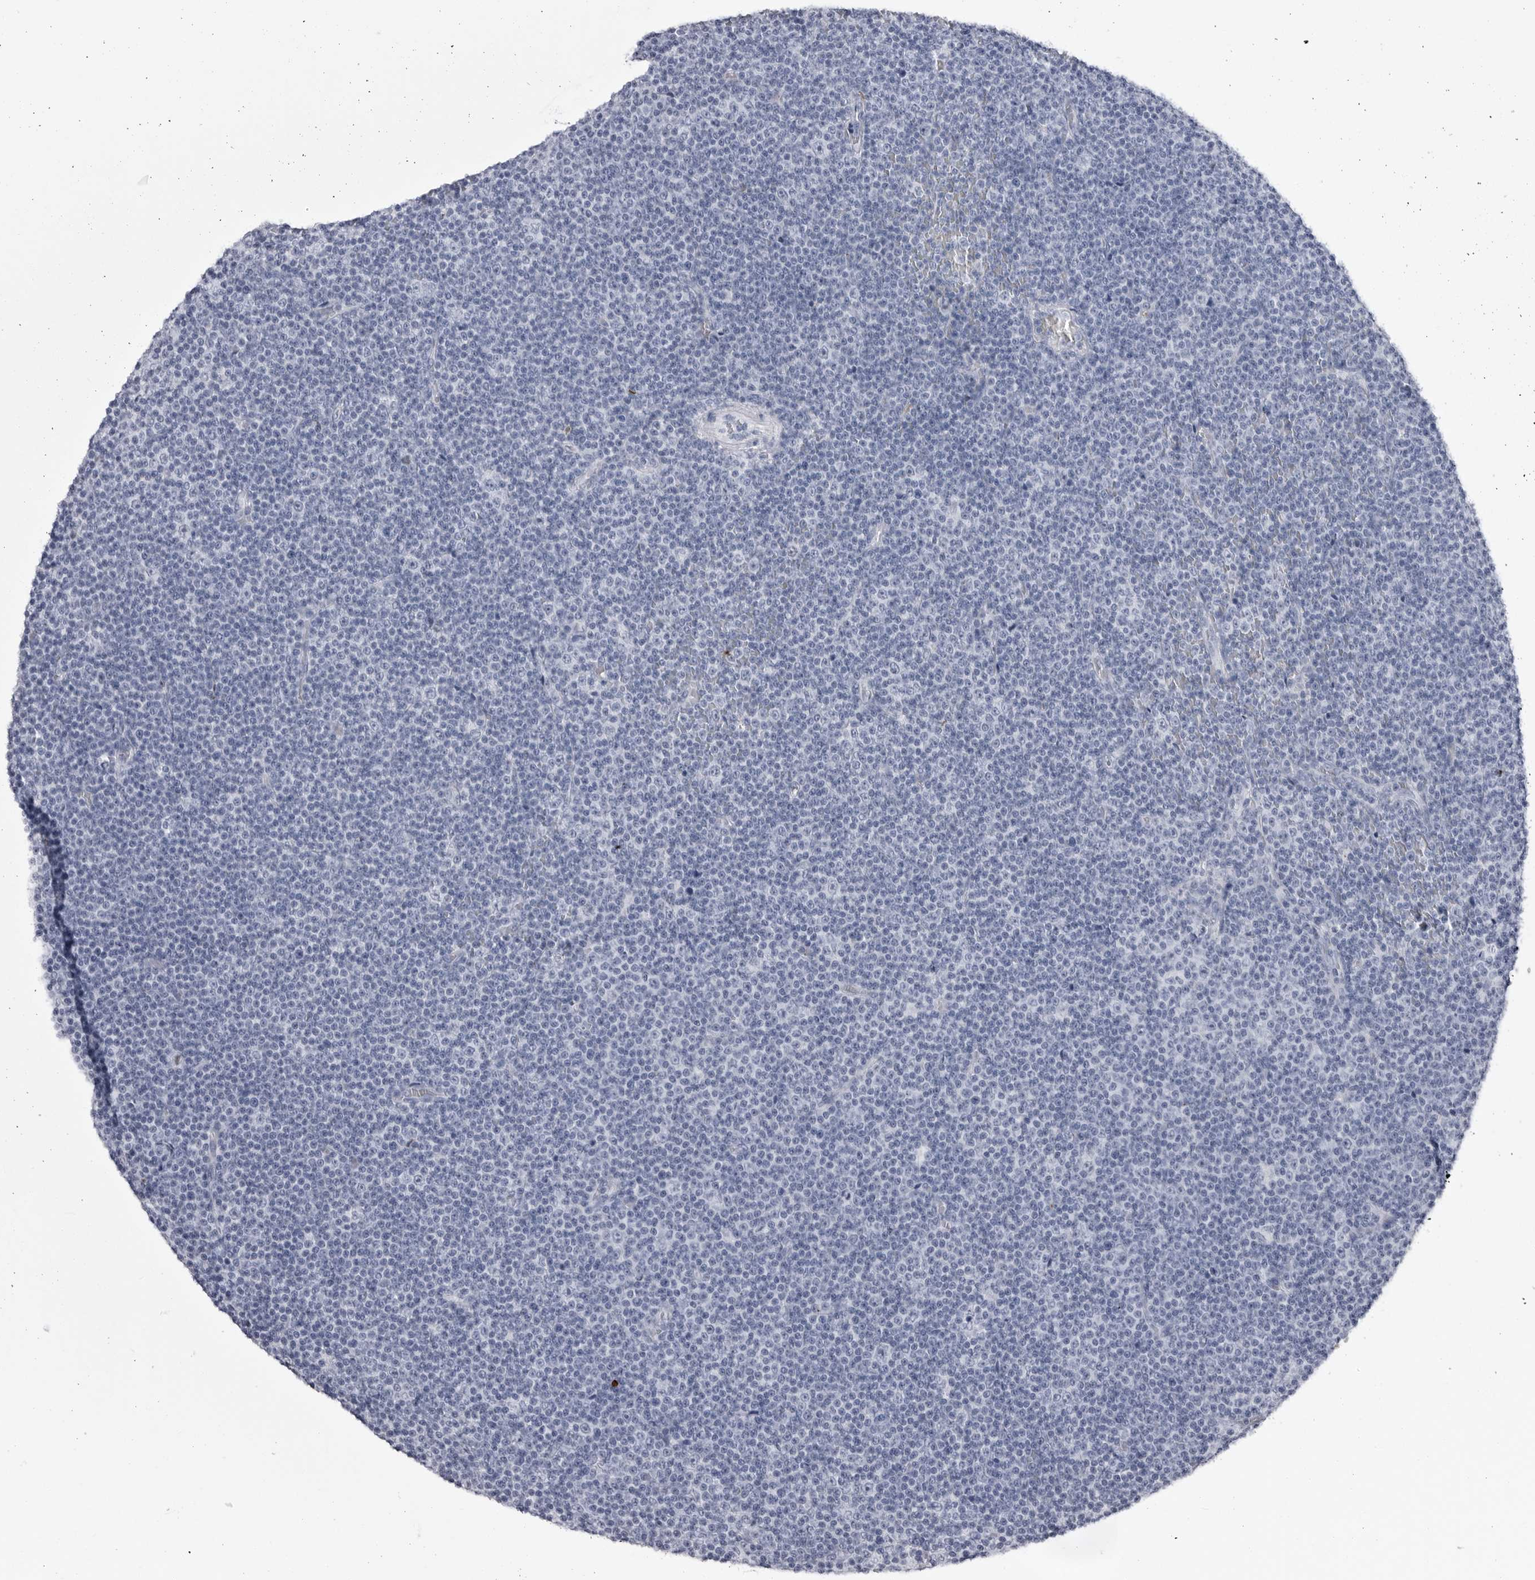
{"staining": {"intensity": "negative", "quantity": "none", "location": "none"}, "tissue": "lymphoma", "cell_type": "Tumor cells", "image_type": "cancer", "snomed": [{"axis": "morphology", "description": "Malignant lymphoma, non-Hodgkin's type, Low grade"}, {"axis": "topography", "description": "Lymph node"}], "caption": "DAB immunohistochemical staining of human lymphoma exhibits no significant staining in tumor cells.", "gene": "COL26A1", "patient": {"sex": "female", "age": 67}}